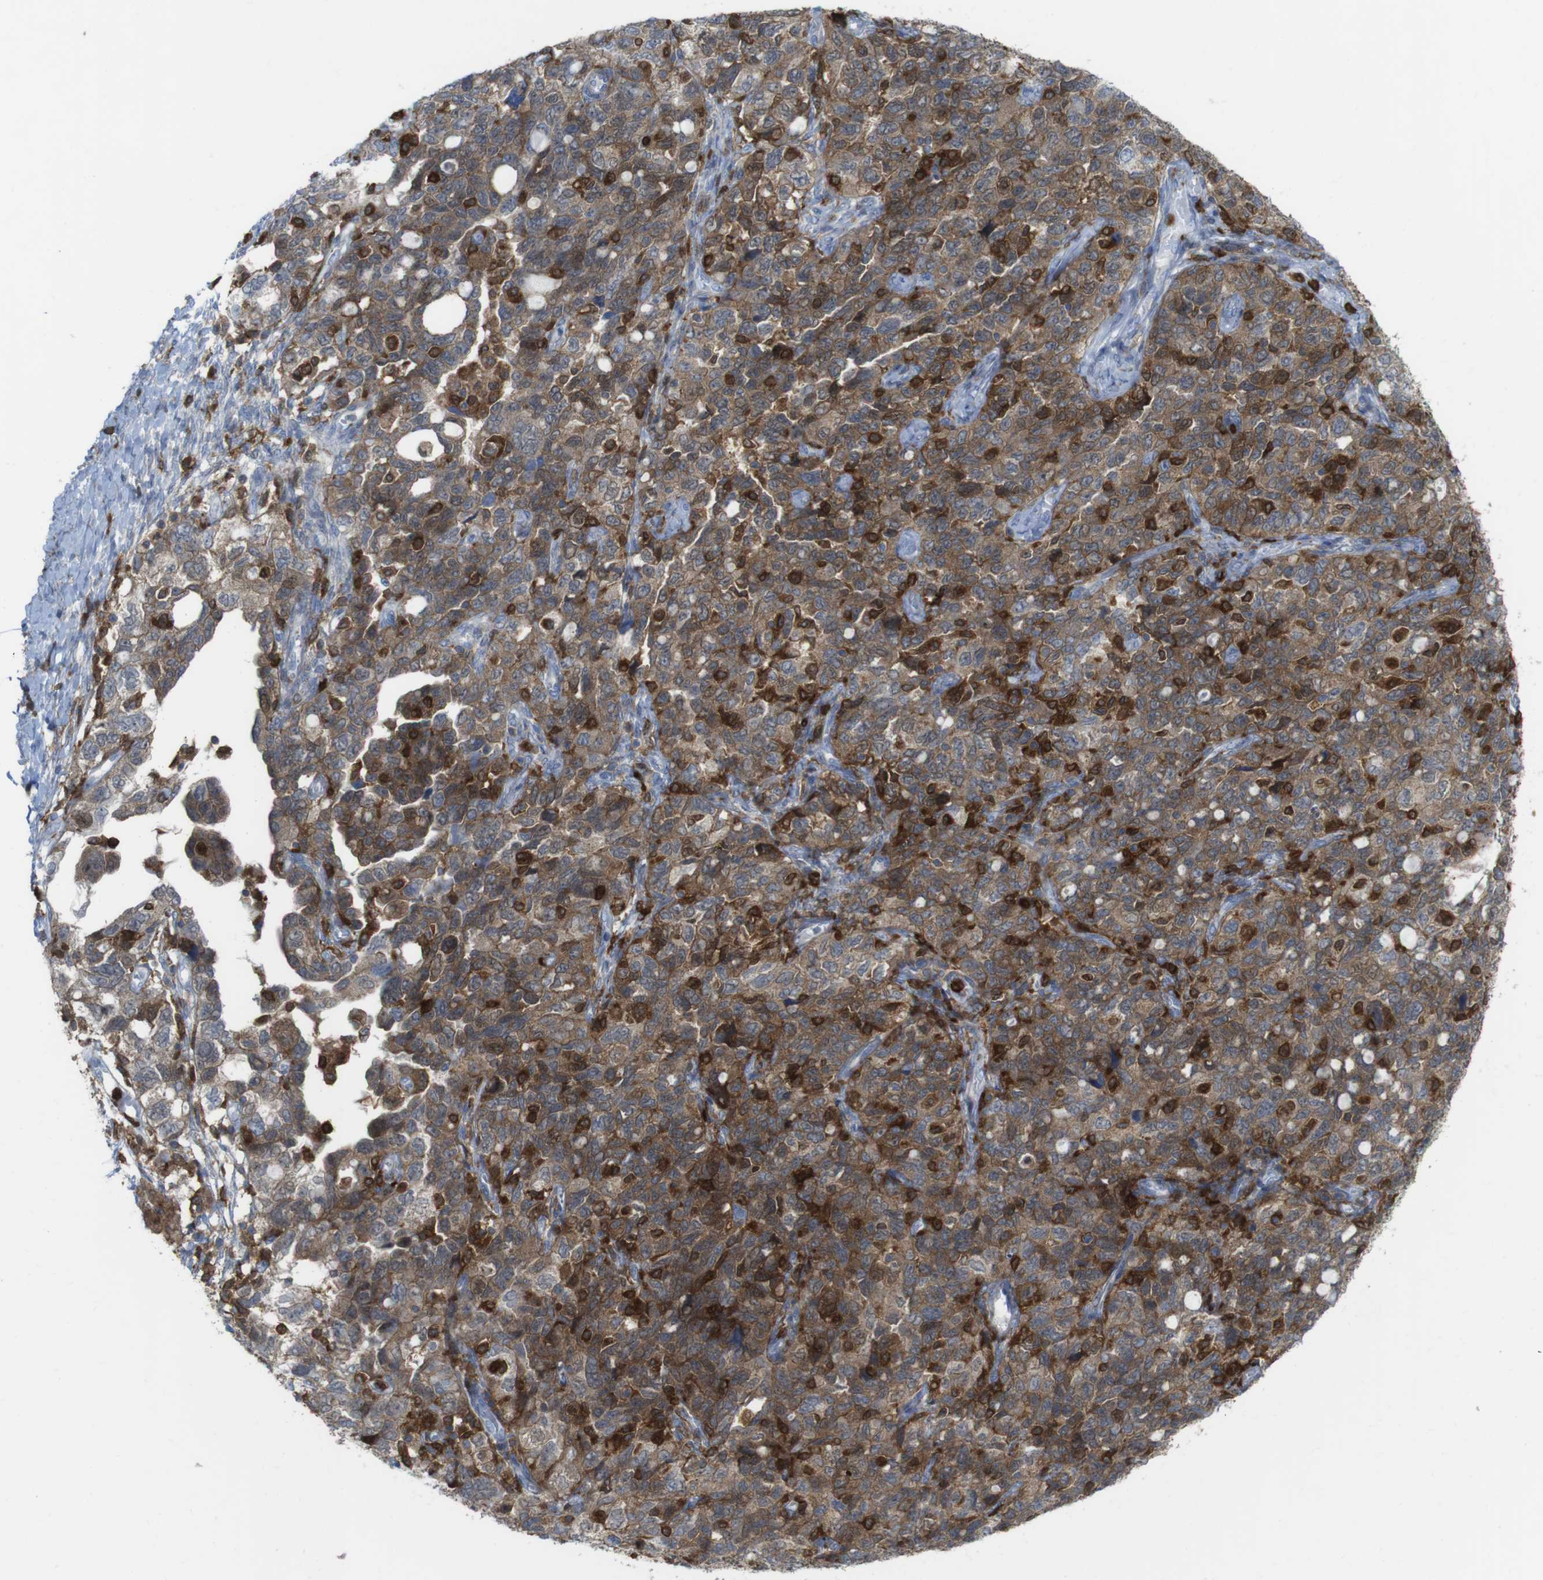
{"staining": {"intensity": "strong", "quantity": "25%-75%", "location": "cytoplasmic/membranous"}, "tissue": "ovarian cancer", "cell_type": "Tumor cells", "image_type": "cancer", "snomed": [{"axis": "morphology", "description": "Carcinoma, NOS"}, {"axis": "morphology", "description": "Cystadenocarcinoma, serous, NOS"}, {"axis": "topography", "description": "Ovary"}], "caption": "DAB immunohistochemical staining of human carcinoma (ovarian) displays strong cytoplasmic/membranous protein positivity in about 25%-75% of tumor cells. The protein is shown in brown color, while the nuclei are stained blue.", "gene": "PRKCD", "patient": {"sex": "female", "age": 69}}